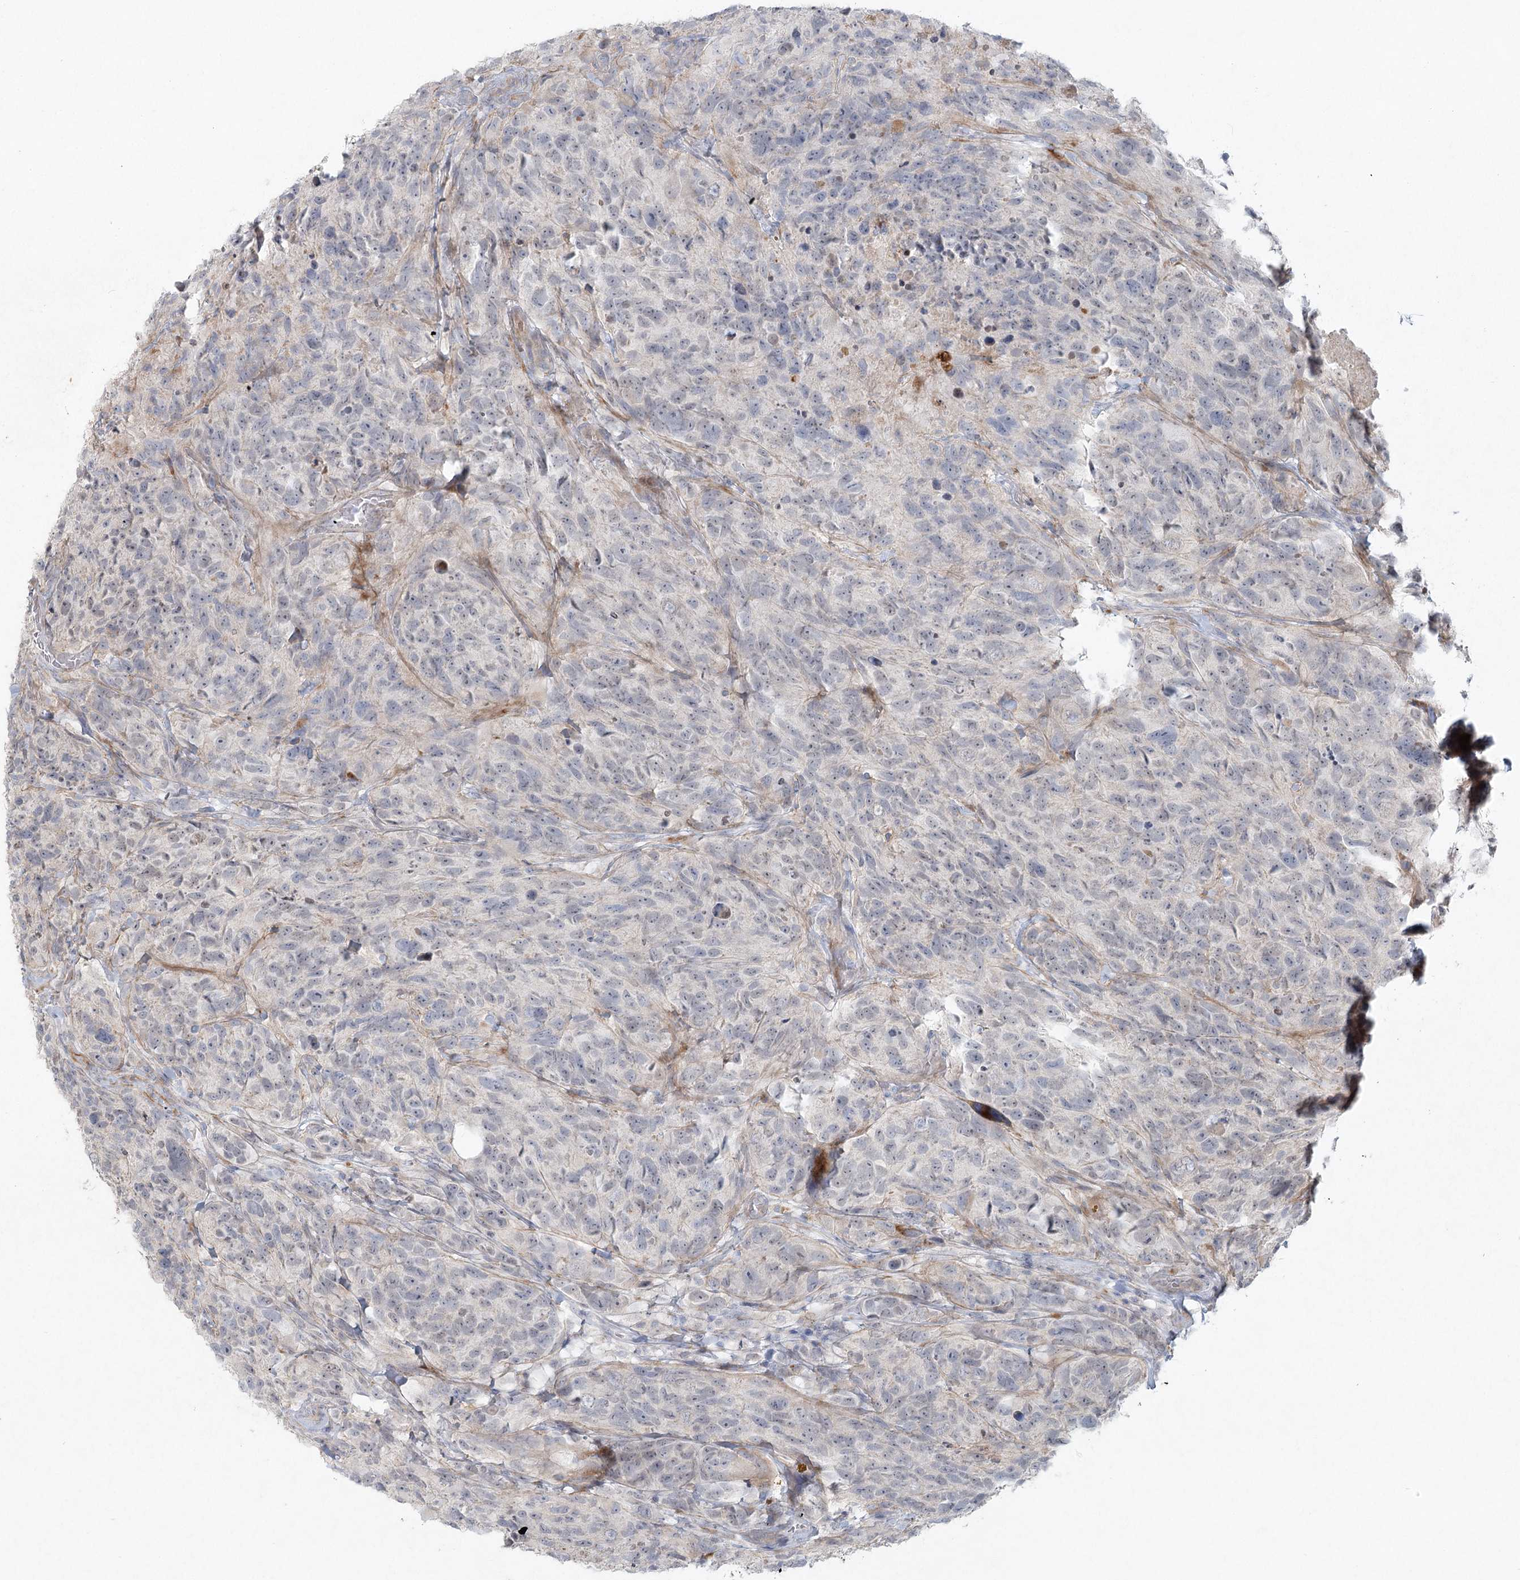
{"staining": {"intensity": "negative", "quantity": "none", "location": "none"}, "tissue": "glioma", "cell_type": "Tumor cells", "image_type": "cancer", "snomed": [{"axis": "morphology", "description": "Glioma, malignant, High grade"}, {"axis": "topography", "description": "Brain"}], "caption": "Image shows no significant protein positivity in tumor cells of glioma.", "gene": "LRP2BP", "patient": {"sex": "male", "age": 69}}